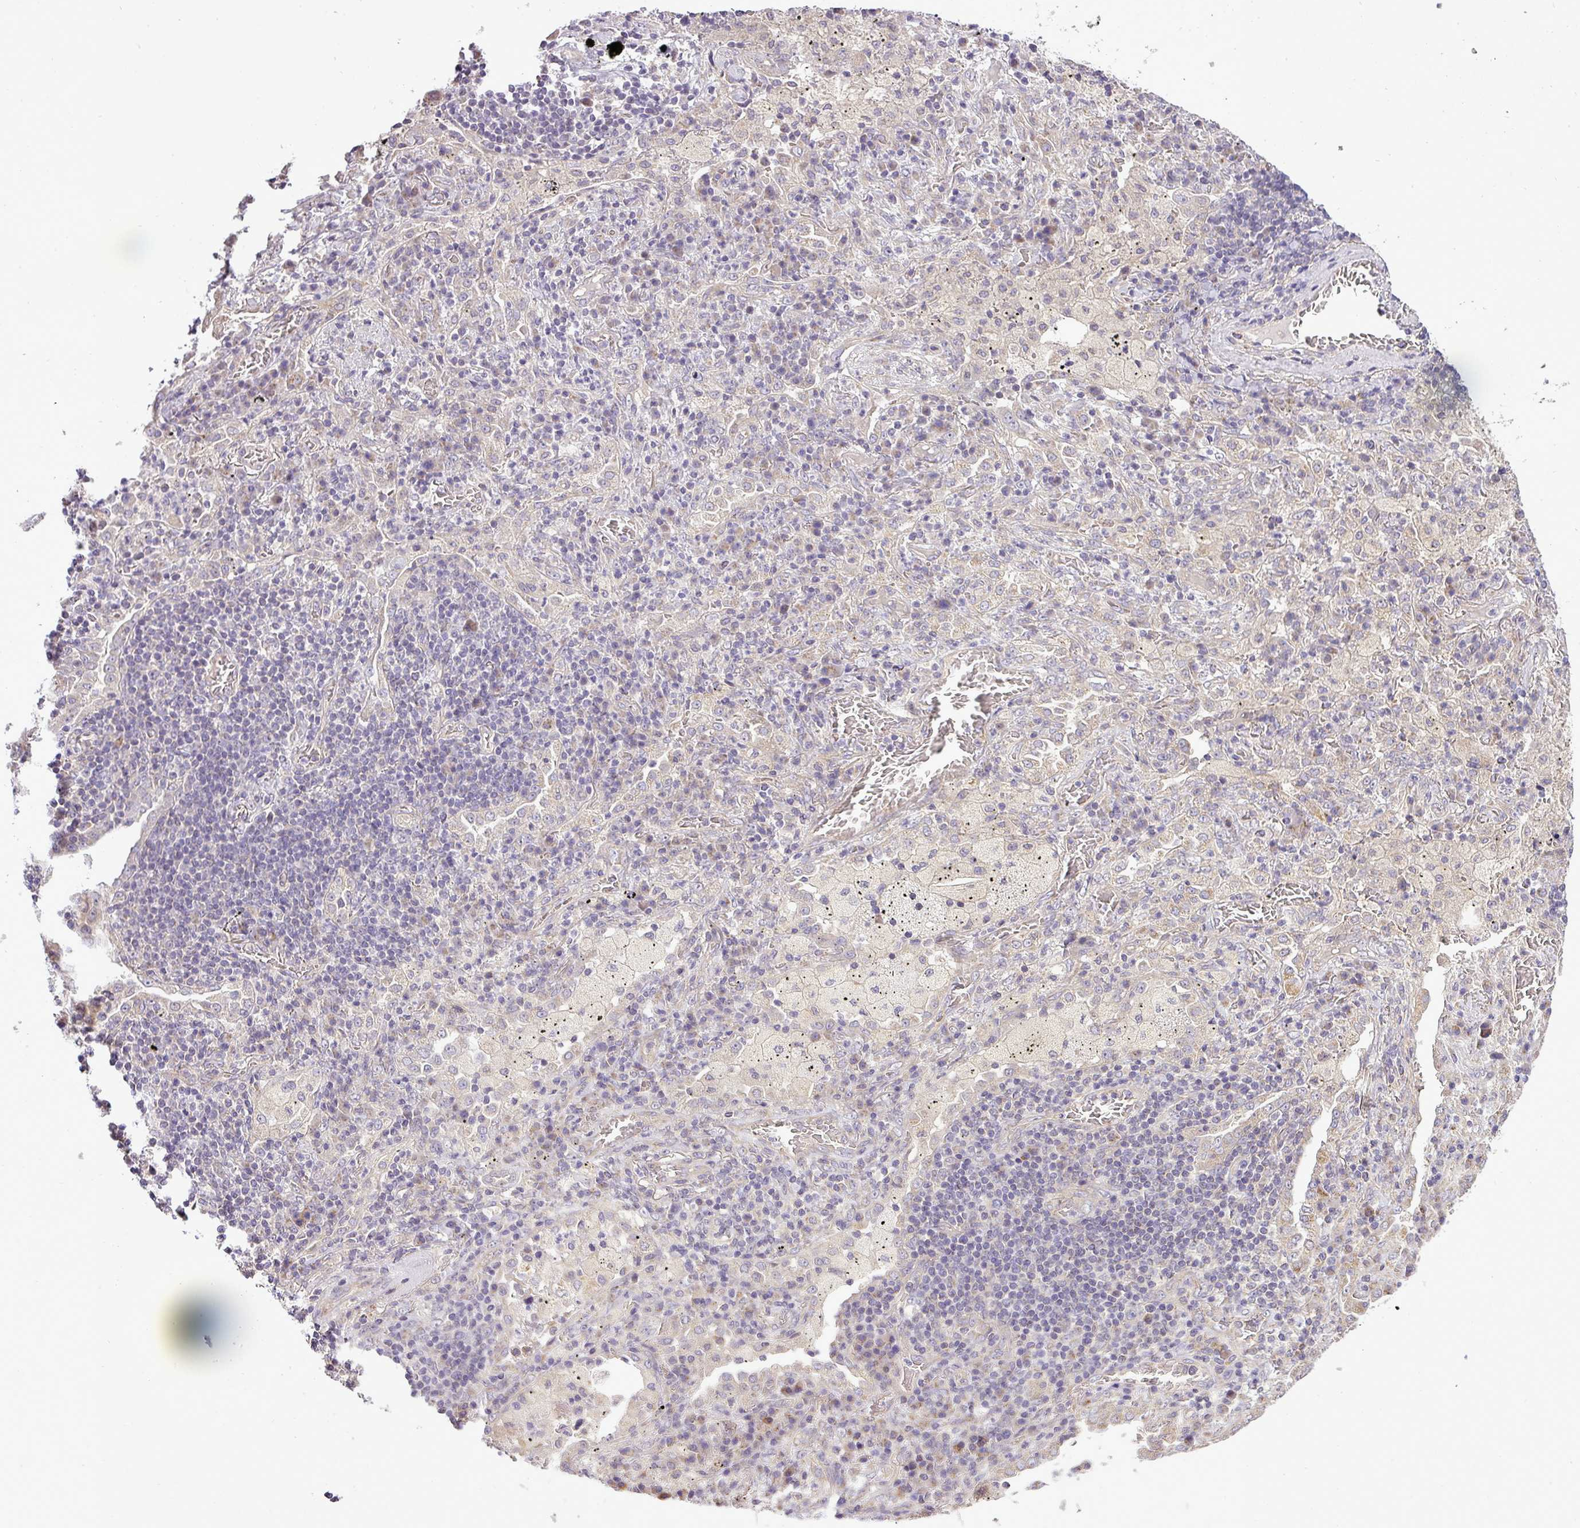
{"staining": {"intensity": "negative", "quantity": "none", "location": "none"}, "tissue": "lung cancer", "cell_type": "Tumor cells", "image_type": "cancer", "snomed": [{"axis": "morphology", "description": "Squamous cell carcinoma, NOS"}, {"axis": "topography", "description": "Lung"}], "caption": "IHC micrograph of neoplastic tissue: squamous cell carcinoma (lung) stained with DAB (3,3'-diaminobenzidine) demonstrates no significant protein staining in tumor cells.", "gene": "ZDHHC1", "patient": {"sex": "female", "age": 63}}